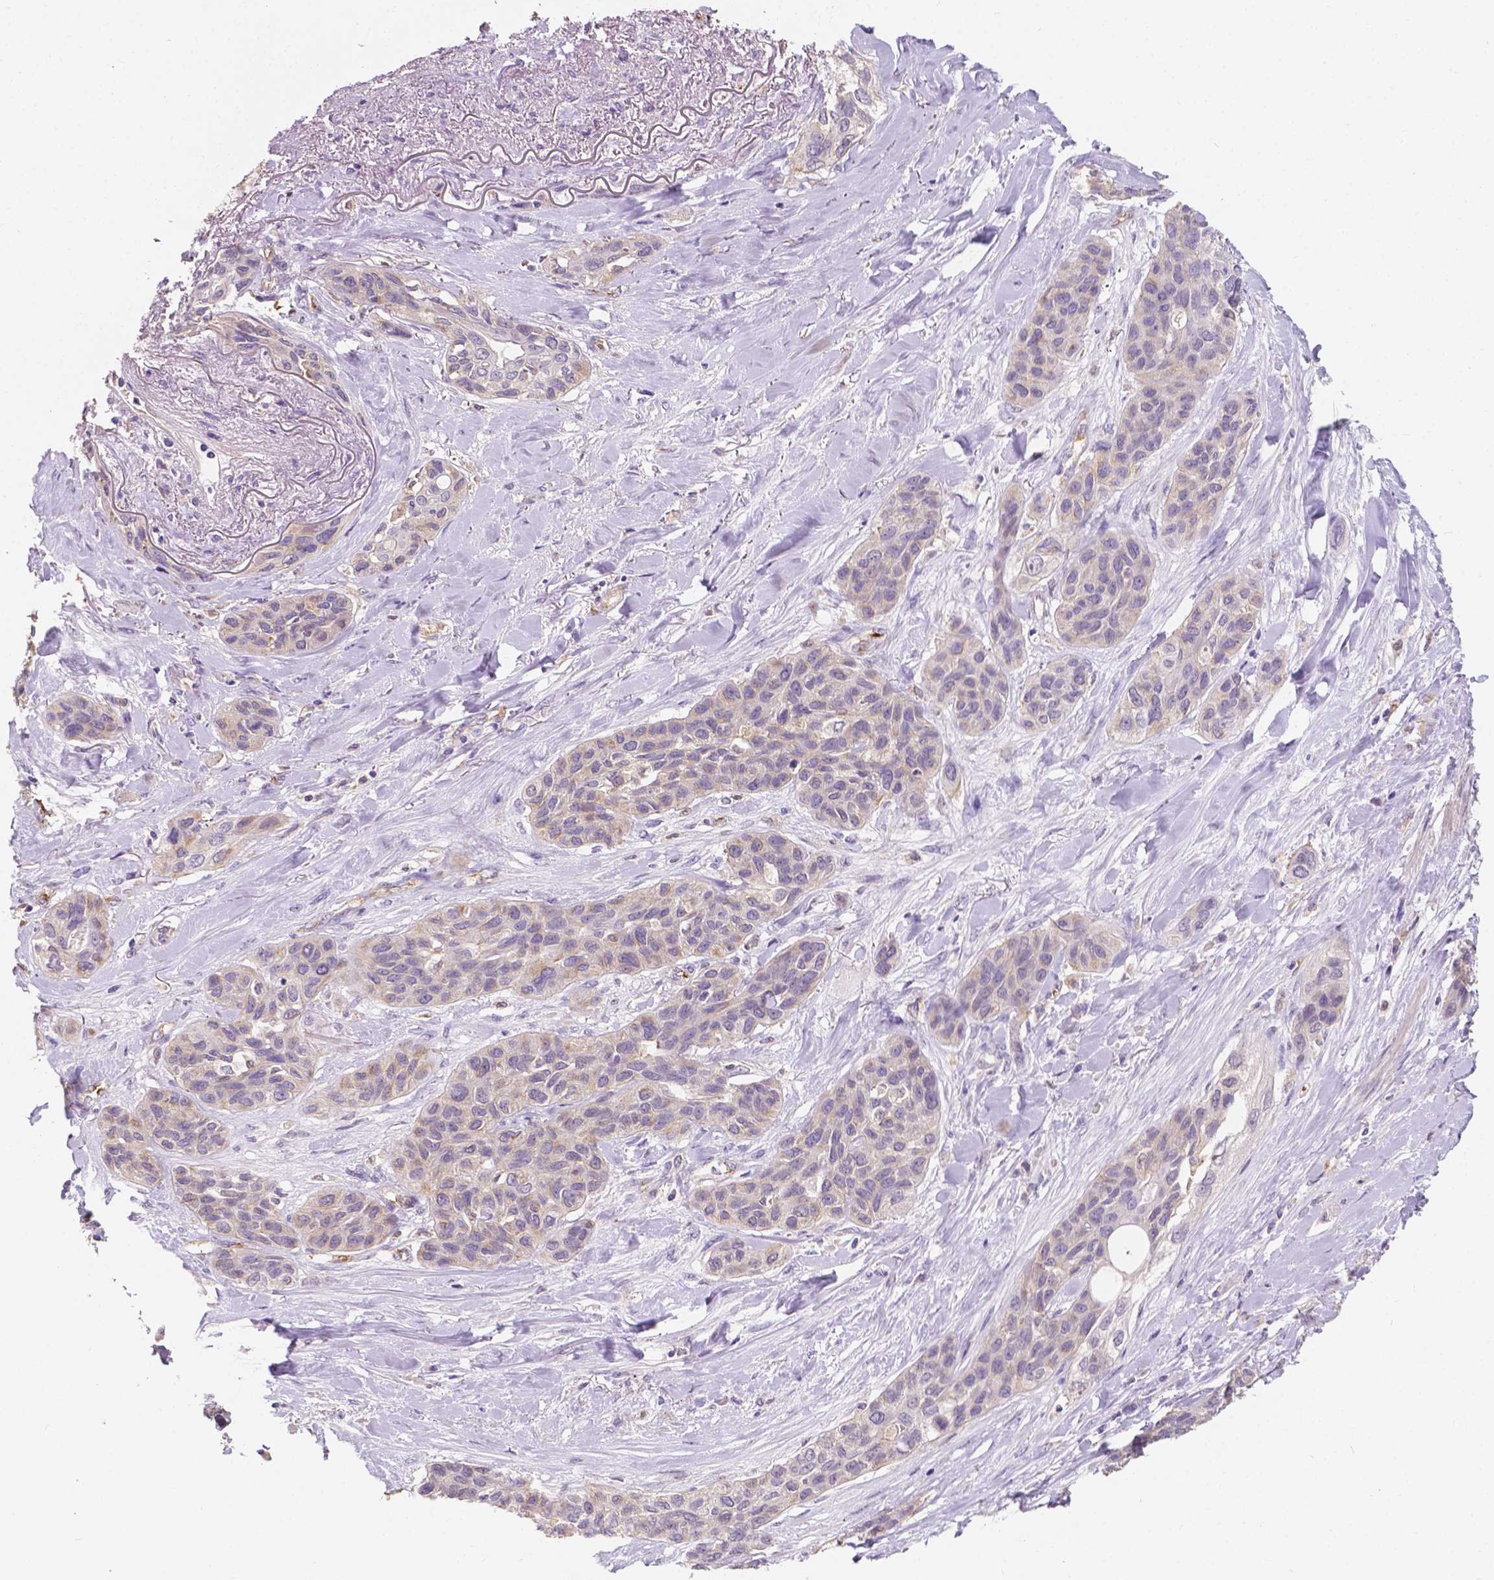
{"staining": {"intensity": "weak", "quantity": "<25%", "location": "cytoplasmic/membranous"}, "tissue": "lung cancer", "cell_type": "Tumor cells", "image_type": "cancer", "snomed": [{"axis": "morphology", "description": "Squamous cell carcinoma, NOS"}, {"axis": "topography", "description": "Lung"}], "caption": "Immunohistochemistry (IHC) of lung cancer (squamous cell carcinoma) exhibits no staining in tumor cells.", "gene": "SLC22A4", "patient": {"sex": "female", "age": 70}}